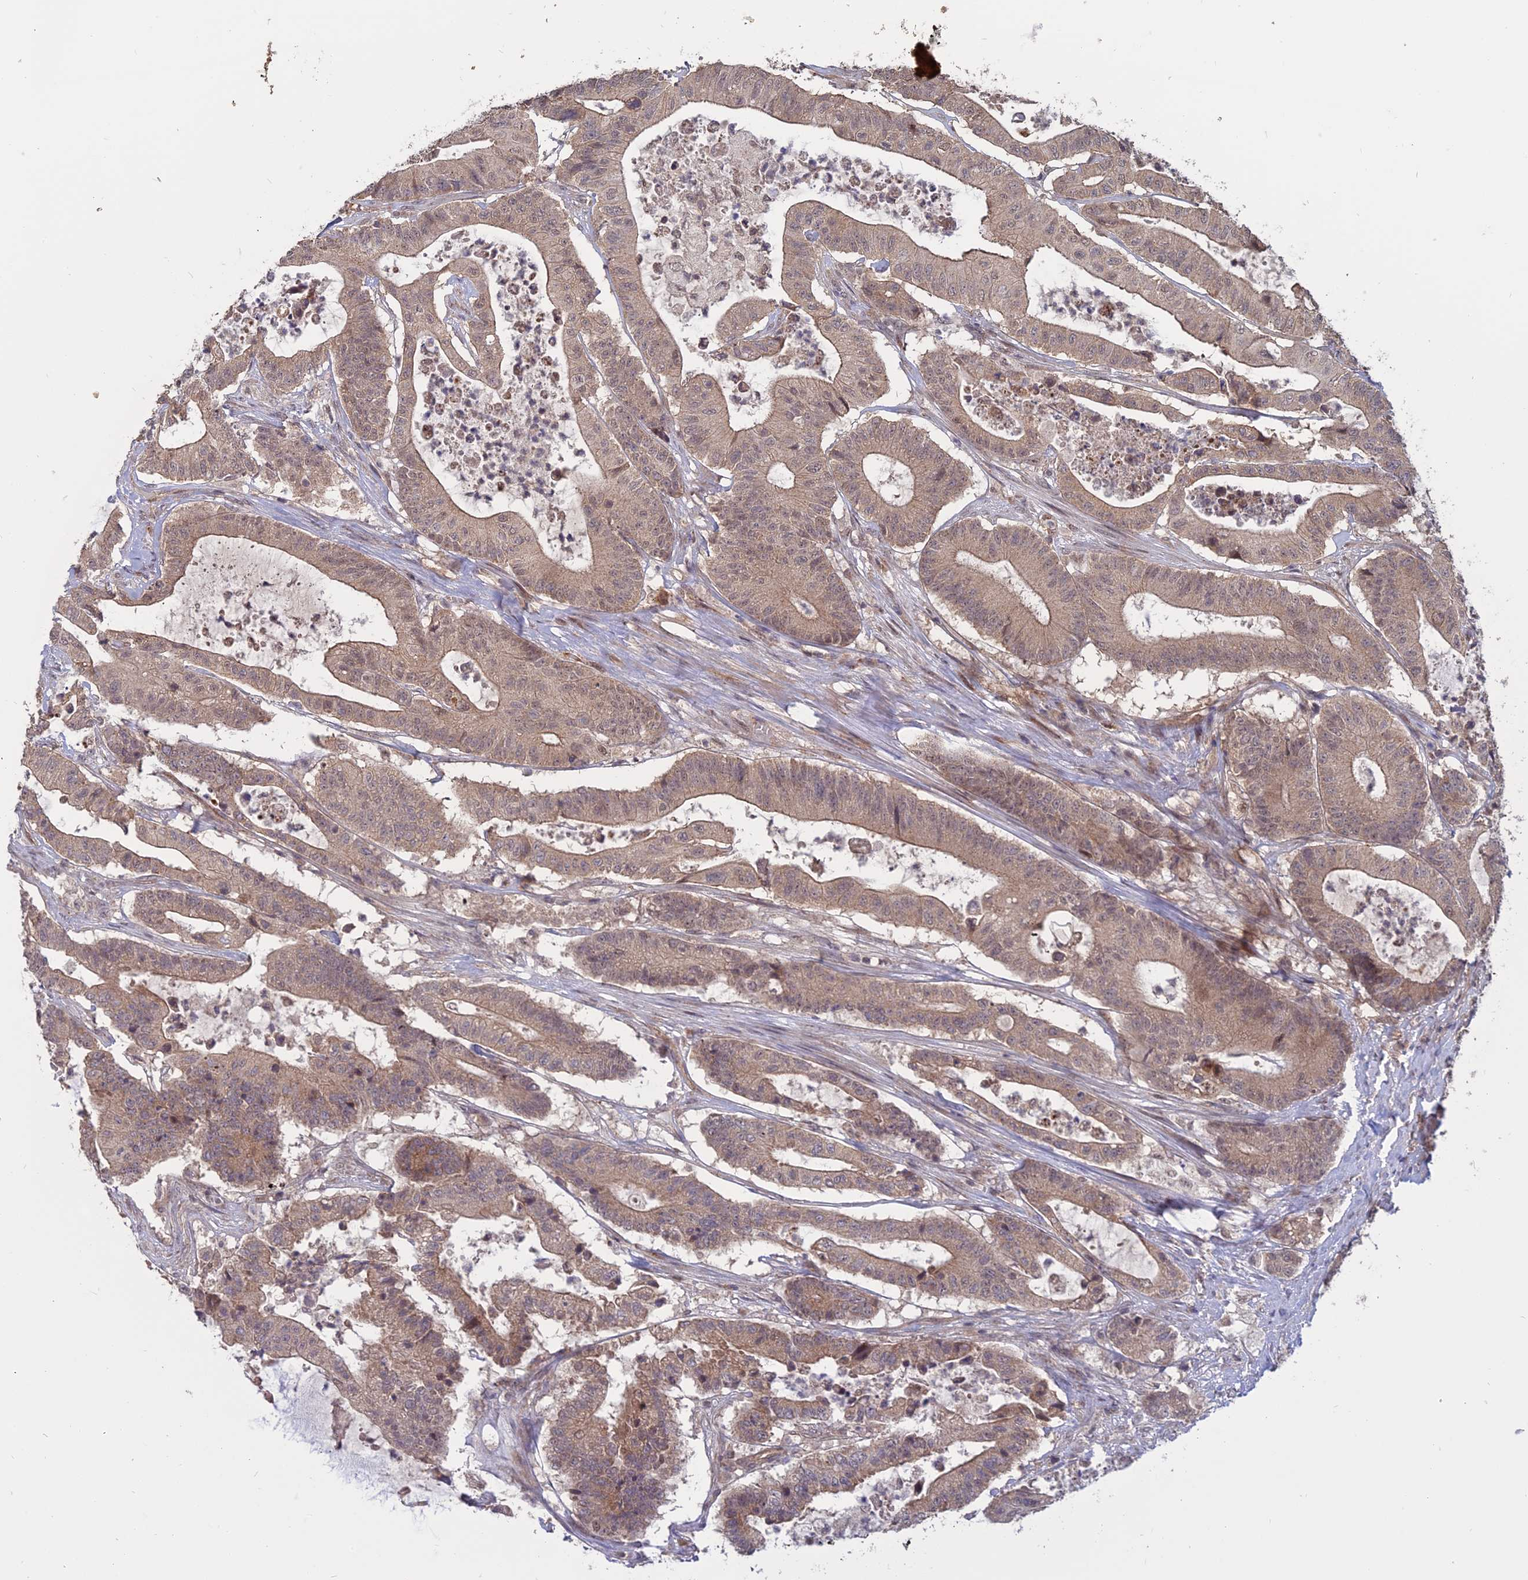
{"staining": {"intensity": "moderate", "quantity": ">75%", "location": "cytoplasmic/membranous,nuclear"}, "tissue": "colorectal cancer", "cell_type": "Tumor cells", "image_type": "cancer", "snomed": [{"axis": "morphology", "description": "Adenocarcinoma, NOS"}, {"axis": "topography", "description": "Colon"}], "caption": "Protein analysis of colorectal adenocarcinoma tissue displays moderate cytoplasmic/membranous and nuclear expression in approximately >75% of tumor cells.", "gene": "PKIG", "patient": {"sex": "female", "age": 84}}